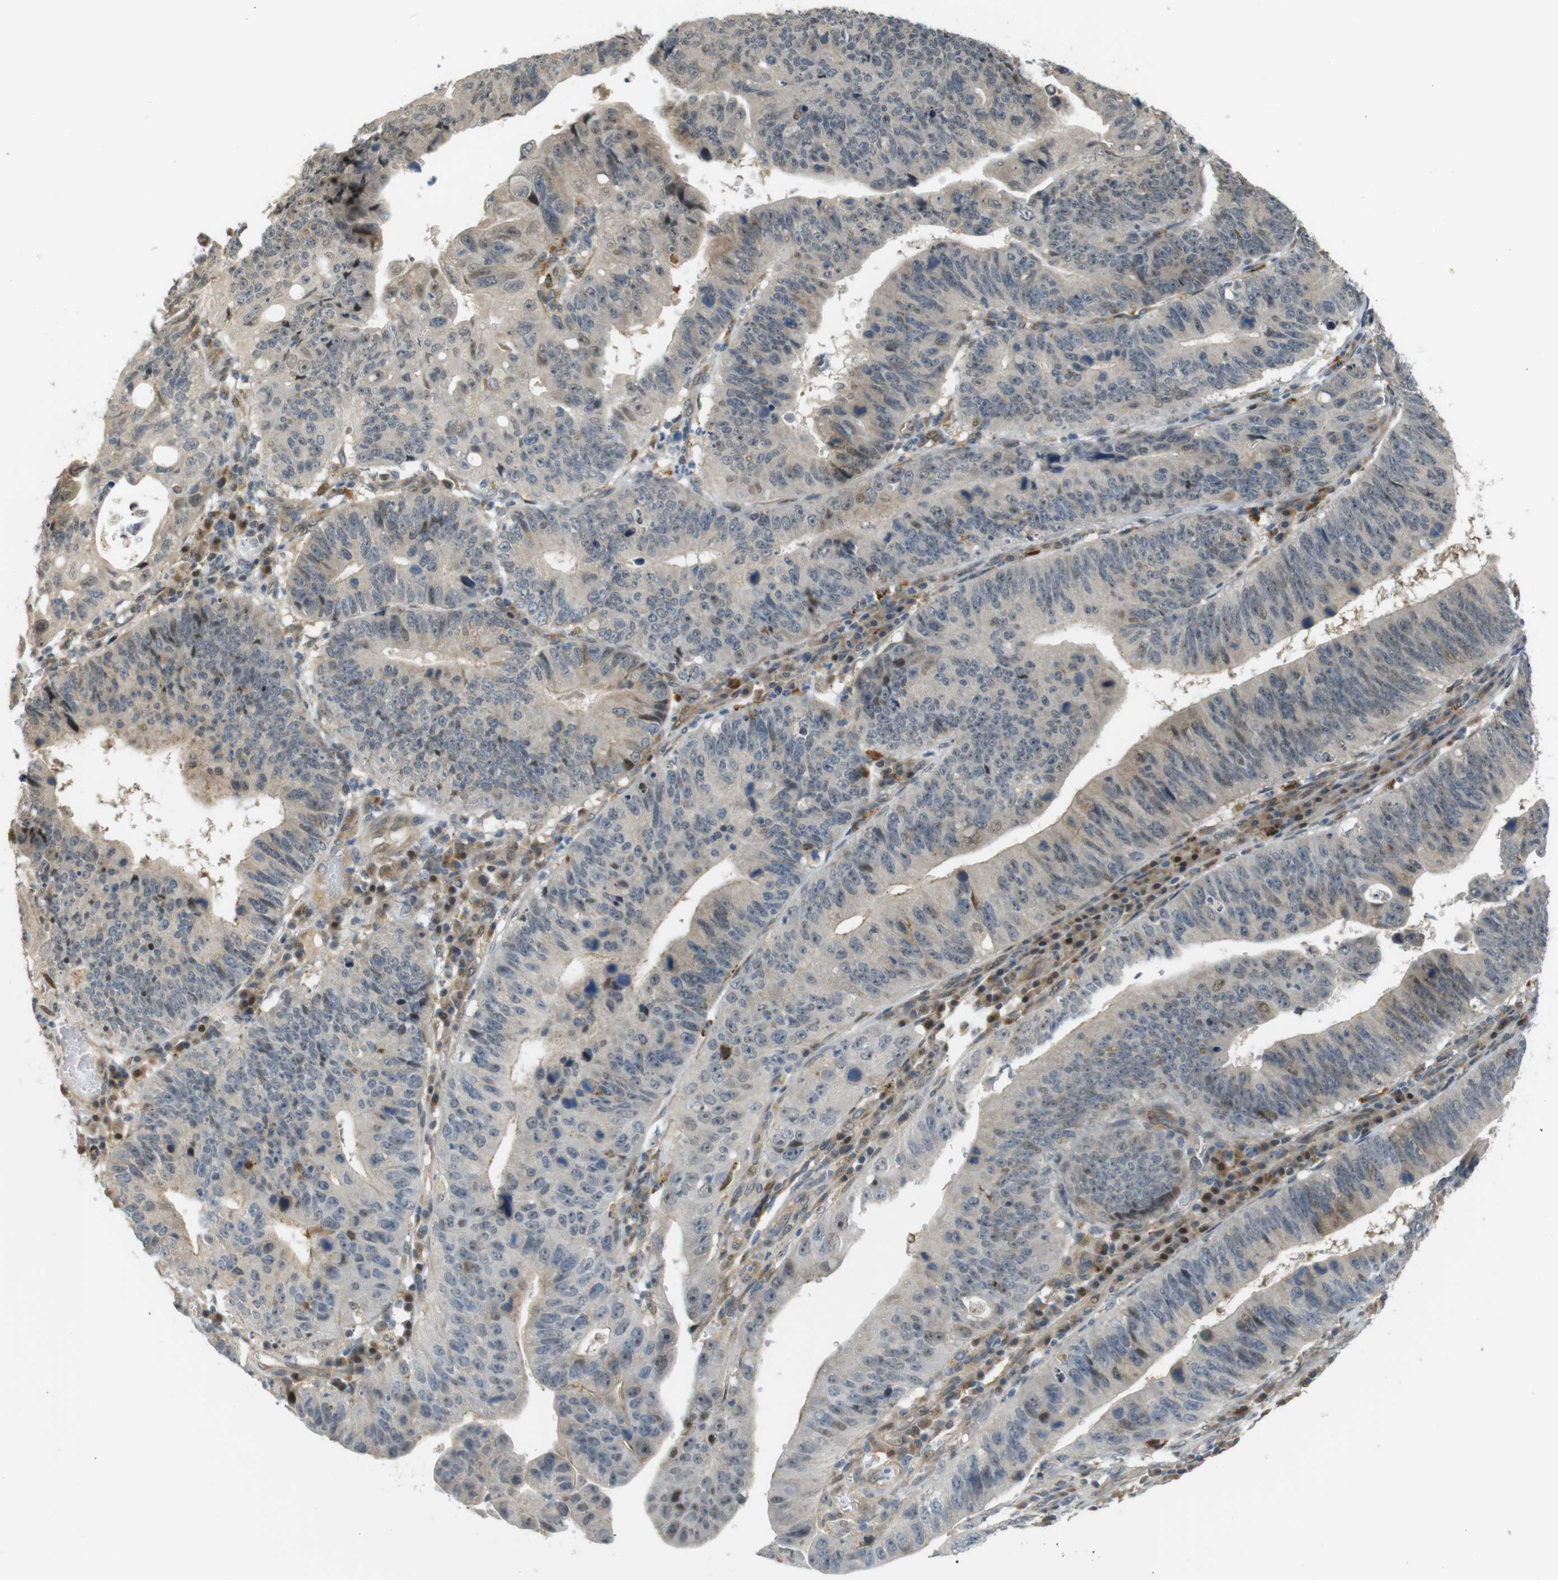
{"staining": {"intensity": "weak", "quantity": "<25%", "location": "cytoplasmic/membranous,nuclear"}, "tissue": "stomach cancer", "cell_type": "Tumor cells", "image_type": "cancer", "snomed": [{"axis": "morphology", "description": "Adenocarcinoma, NOS"}, {"axis": "topography", "description": "Stomach"}], "caption": "Stomach cancer (adenocarcinoma) was stained to show a protein in brown. There is no significant positivity in tumor cells.", "gene": "TSPAN9", "patient": {"sex": "male", "age": 59}}